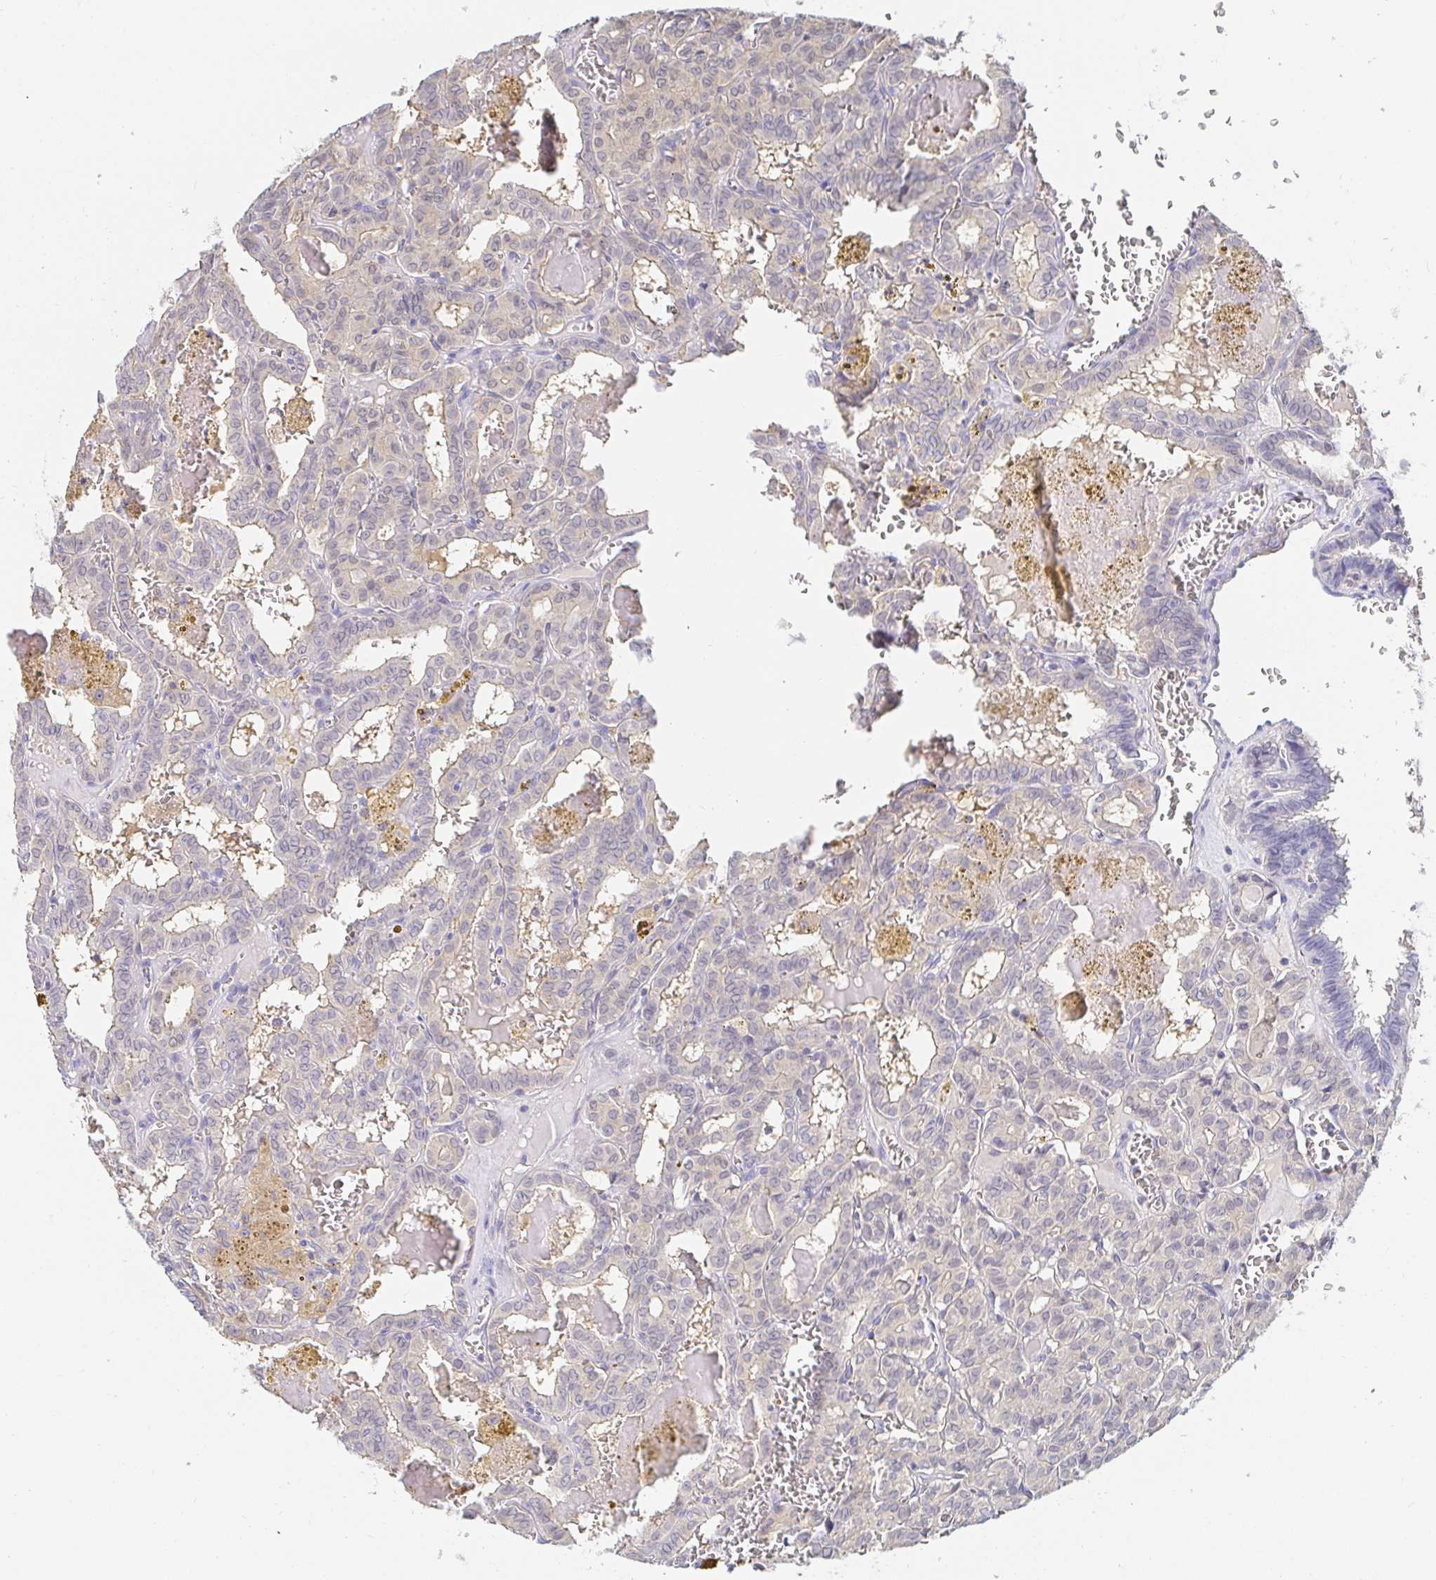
{"staining": {"intensity": "negative", "quantity": "none", "location": "none"}, "tissue": "thyroid cancer", "cell_type": "Tumor cells", "image_type": "cancer", "snomed": [{"axis": "morphology", "description": "Papillary adenocarcinoma, NOS"}, {"axis": "topography", "description": "Thyroid gland"}], "caption": "A histopathology image of human papillary adenocarcinoma (thyroid) is negative for staining in tumor cells.", "gene": "PDE6B", "patient": {"sex": "female", "age": 39}}